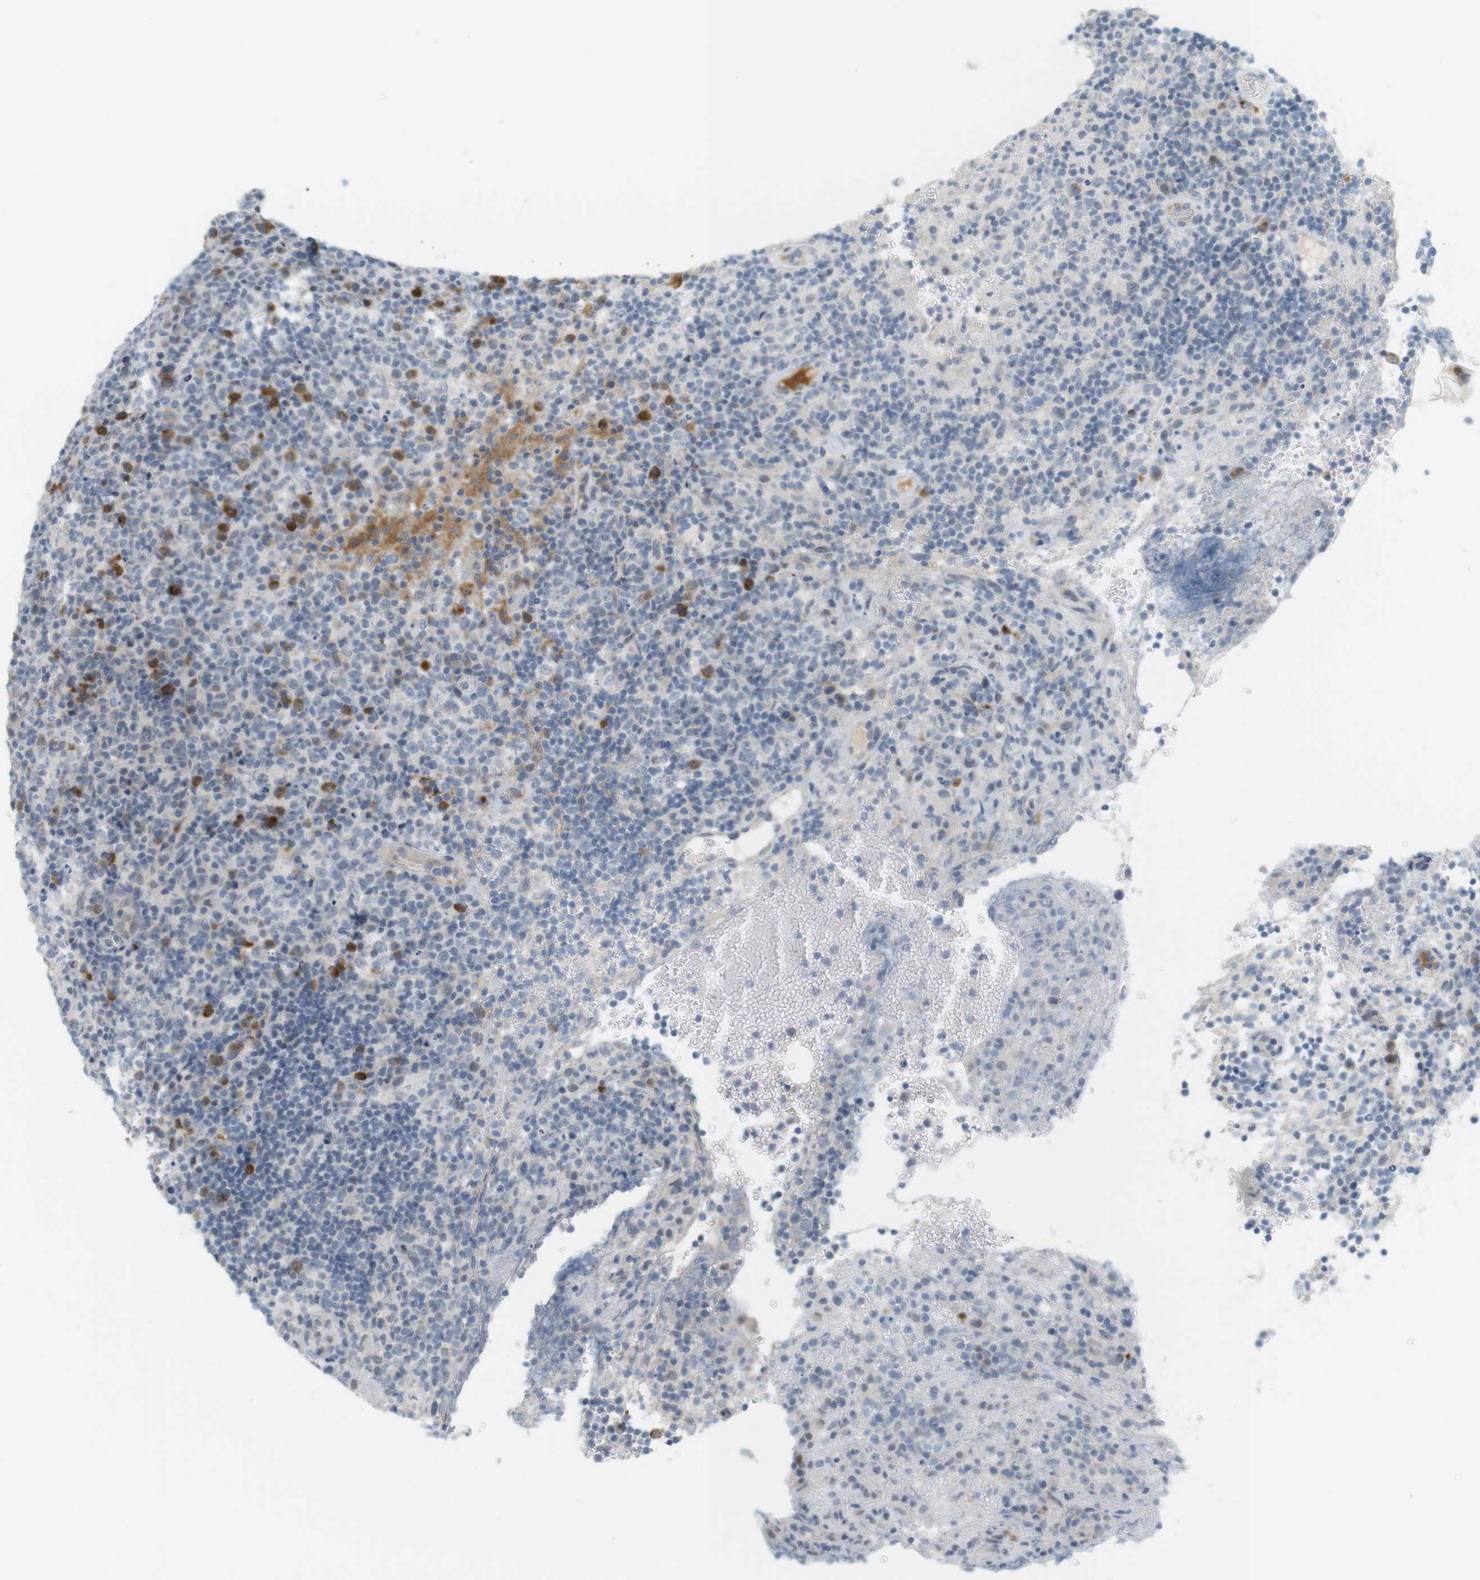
{"staining": {"intensity": "negative", "quantity": "none", "location": "none"}, "tissue": "lymphoma", "cell_type": "Tumor cells", "image_type": "cancer", "snomed": [{"axis": "morphology", "description": "Malignant lymphoma, non-Hodgkin's type, High grade"}, {"axis": "topography", "description": "Lymph node"}], "caption": "Image shows no protein staining in tumor cells of lymphoma tissue. Nuclei are stained in blue.", "gene": "DMC1", "patient": {"sex": "female", "age": 76}}